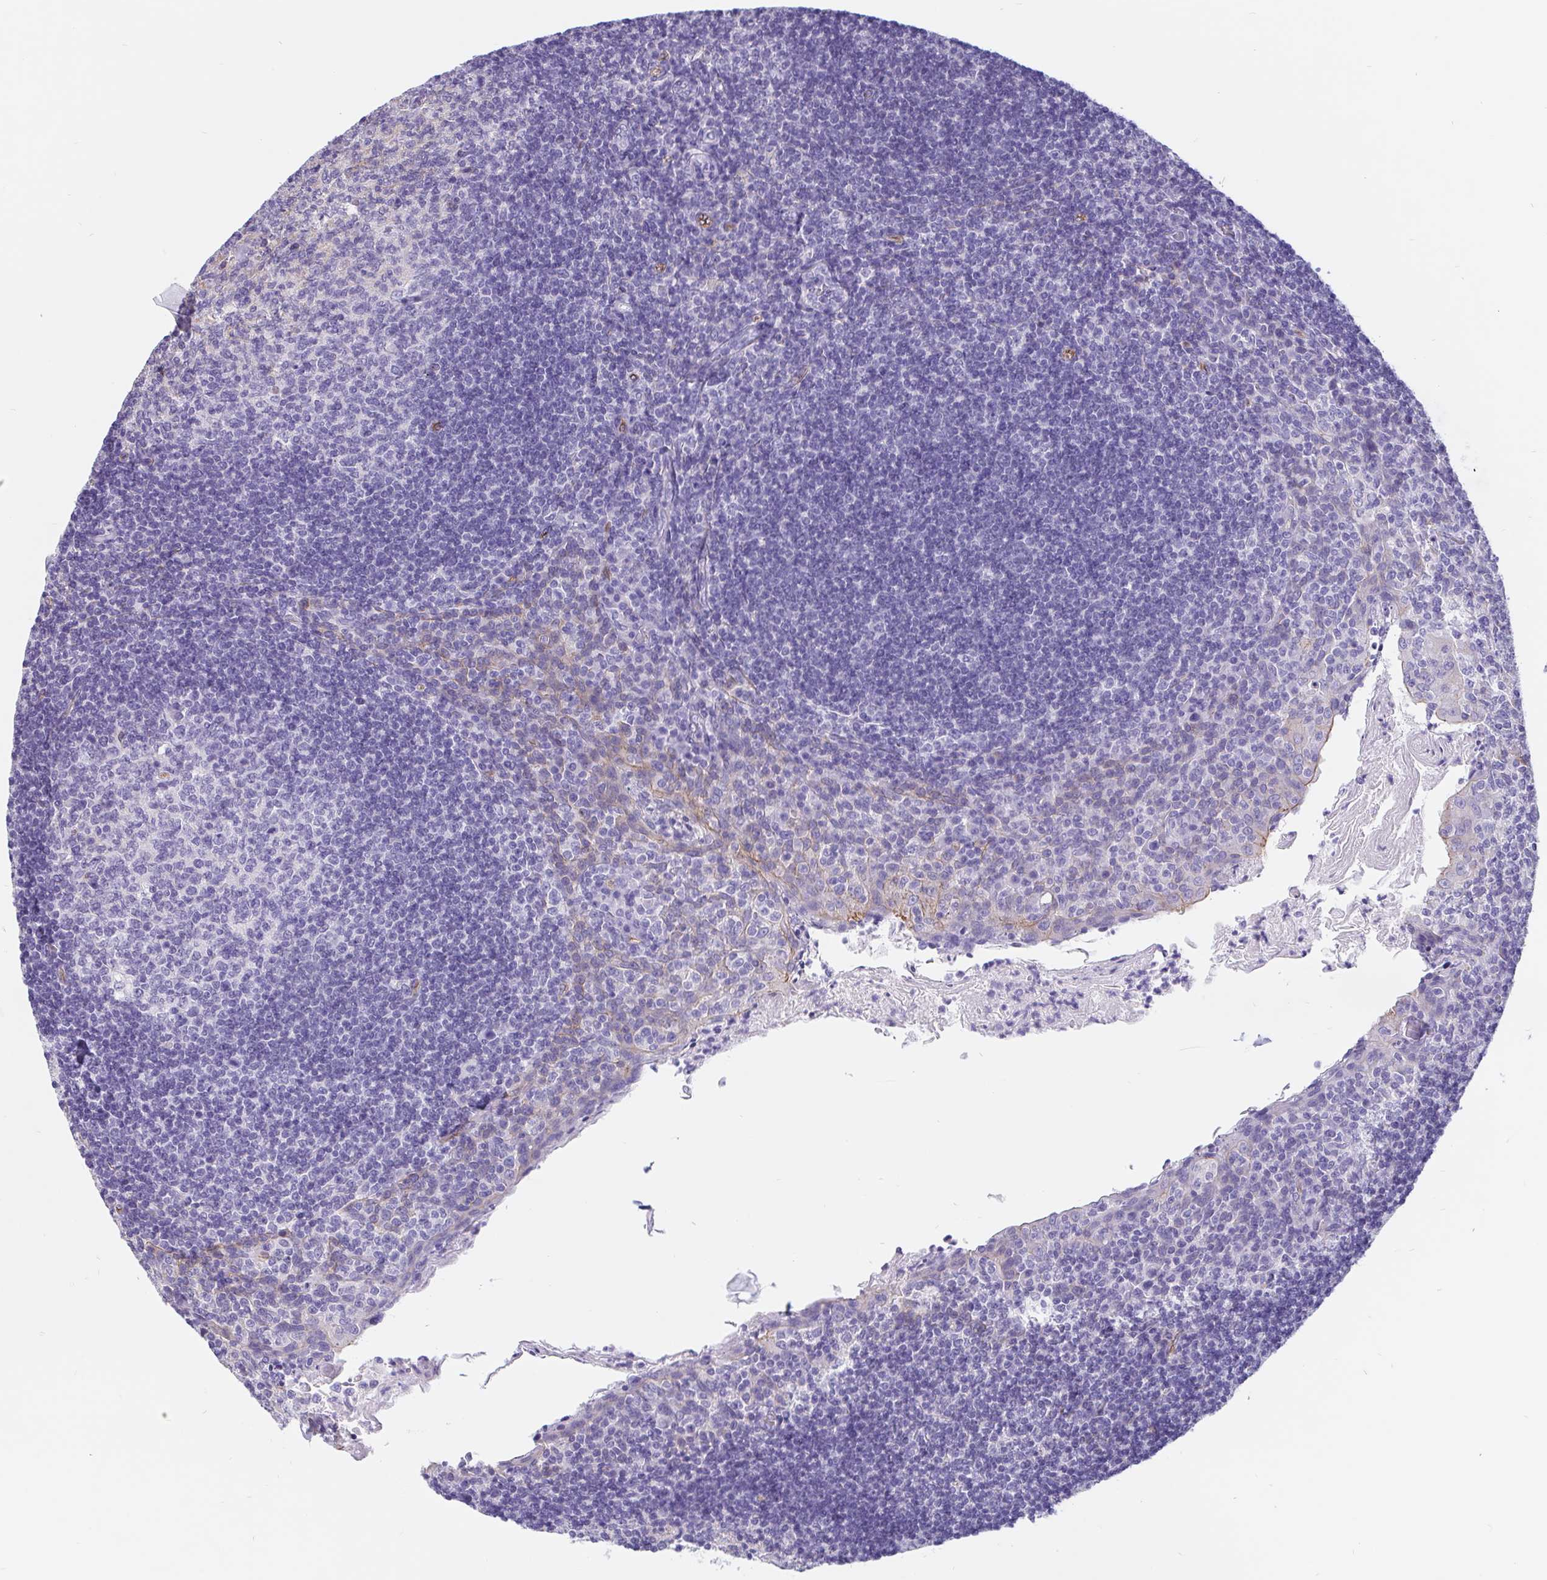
{"staining": {"intensity": "negative", "quantity": "none", "location": "none"}, "tissue": "tonsil", "cell_type": "Germinal center cells", "image_type": "normal", "snomed": [{"axis": "morphology", "description": "Normal tissue, NOS"}, {"axis": "topography", "description": "Tonsil"}], "caption": "An immunohistochemistry (IHC) histopathology image of normal tonsil is shown. There is no staining in germinal center cells of tonsil.", "gene": "LIMCH1", "patient": {"sex": "female", "age": 10}}